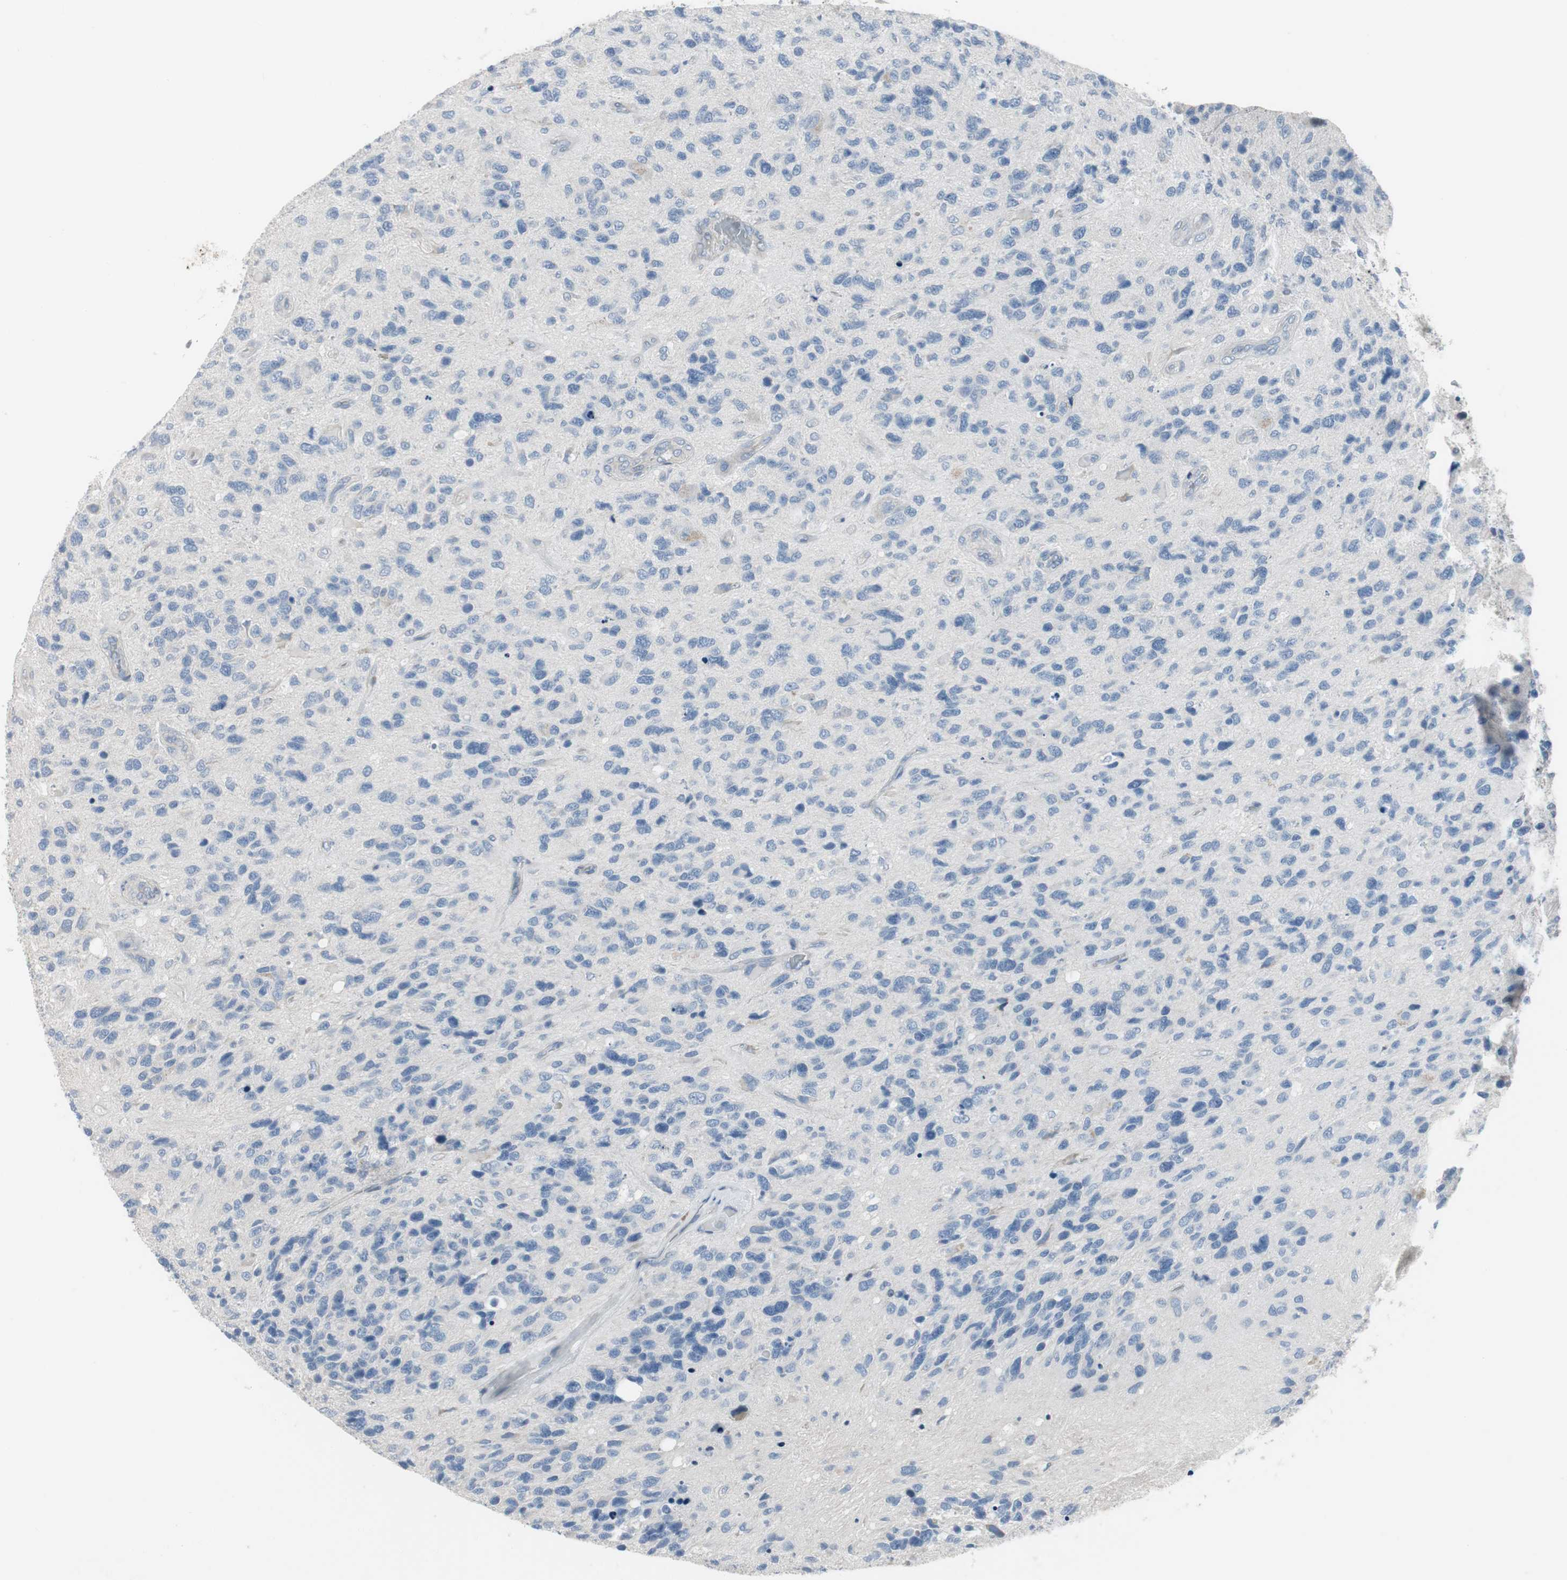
{"staining": {"intensity": "negative", "quantity": "none", "location": "none"}, "tissue": "glioma", "cell_type": "Tumor cells", "image_type": "cancer", "snomed": [{"axis": "morphology", "description": "Glioma, malignant, High grade"}, {"axis": "topography", "description": "Brain"}], "caption": "Immunohistochemical staining of human high-grade glioma (malignant) exhibits no significant expression in tumor cells.", "gene": "PIGR", "patient": {"sex": "female", "age": 58}}